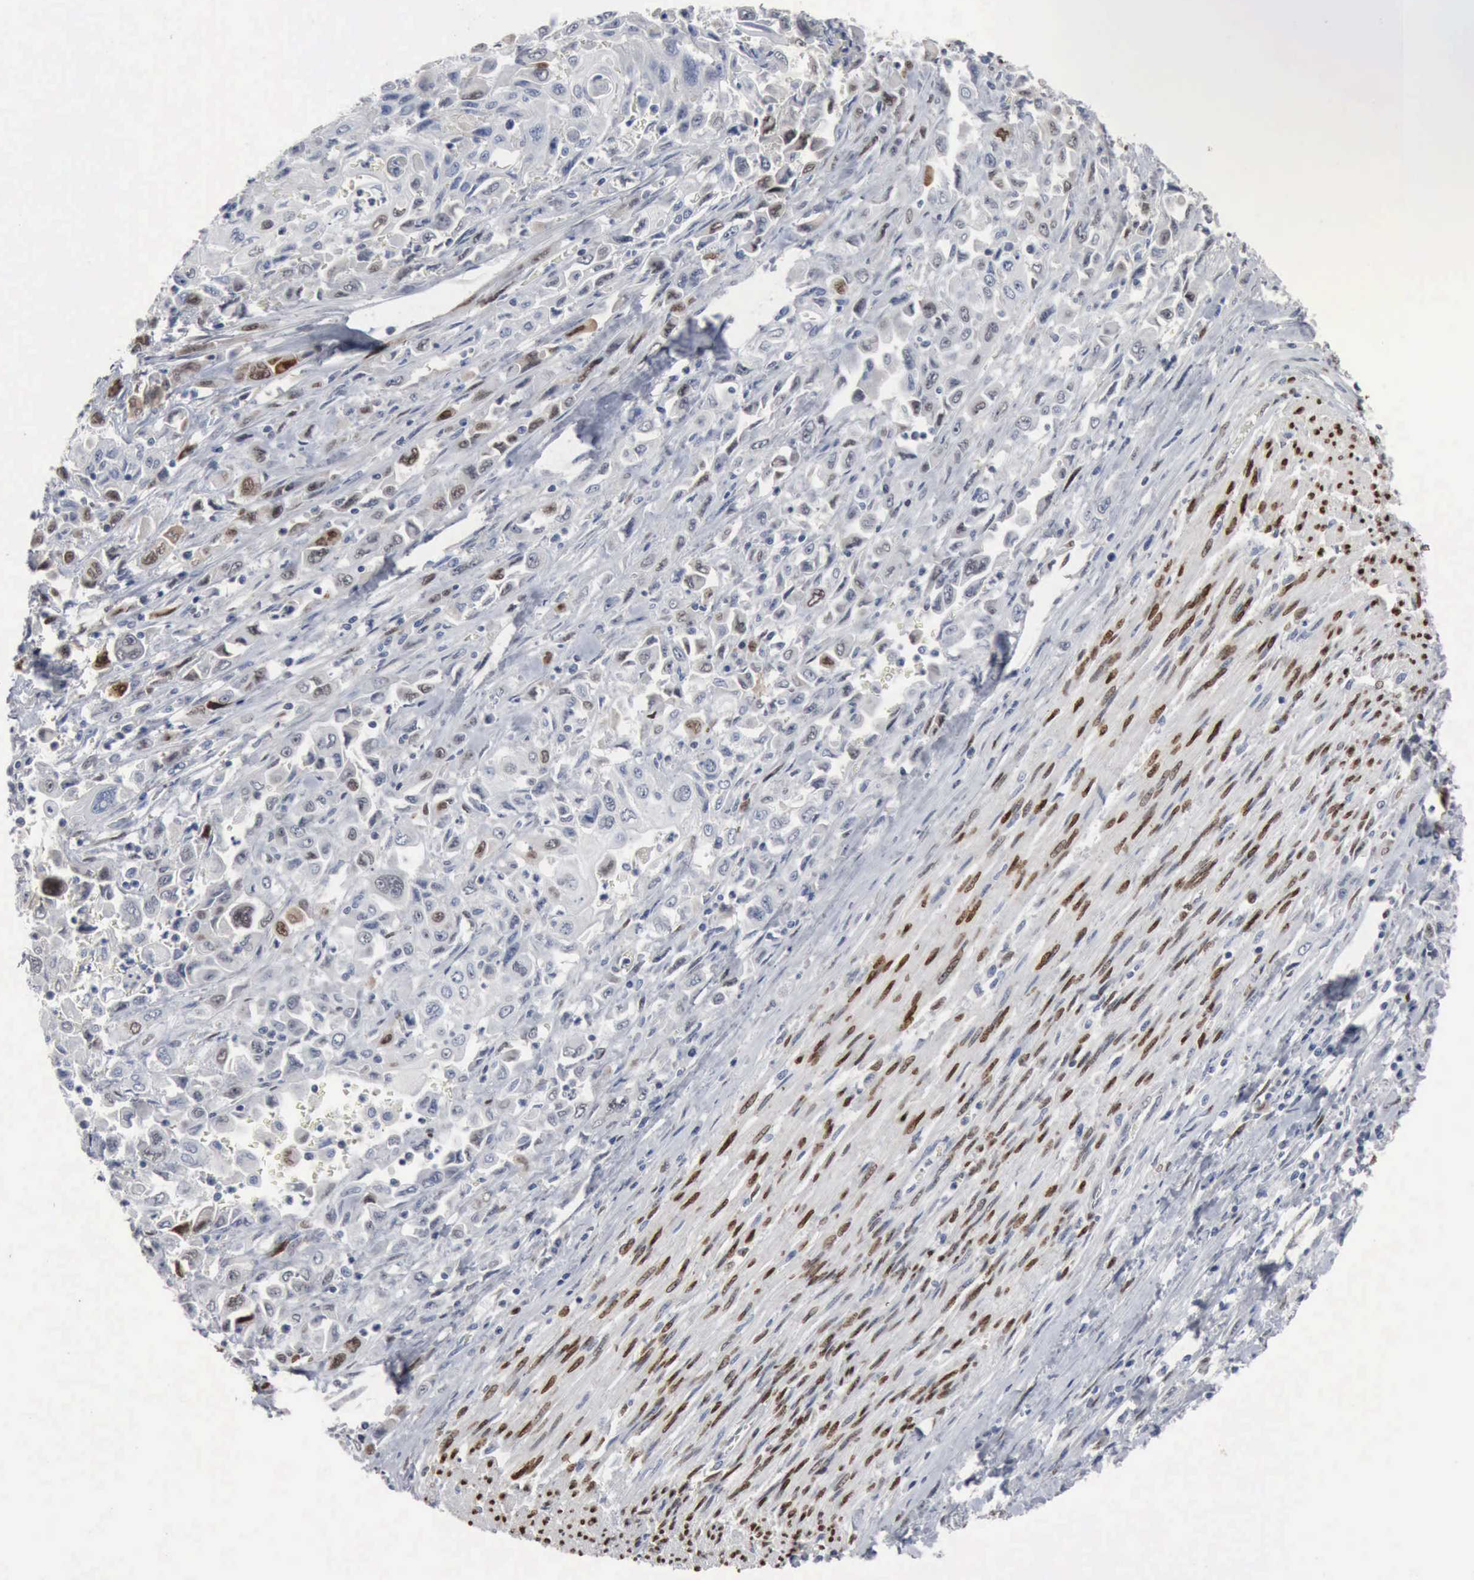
{"staining": {"intensity": "negative", "quantity": "none", "location": "none"}, "tissue": "pancreatic cancer", "cell_type": "Tumor cells", "image_type": "cancer", "snomed": [{"axis": "morphology", "description": "Adenocarcinoma, NOS"}, {"axis": "topography", "description": "Pancreas"}], "caption": "Adenocarcinoma (pancreatic) was stained to show a protein in brown. There is no significant staining in tumor cells. Brightfield microscopy of IHC stained with DAB (brown) and hematoxylin (blue), captured at high magnification.", "gene": "FGF2", "patient": {"sex": "male", "age": 70}}